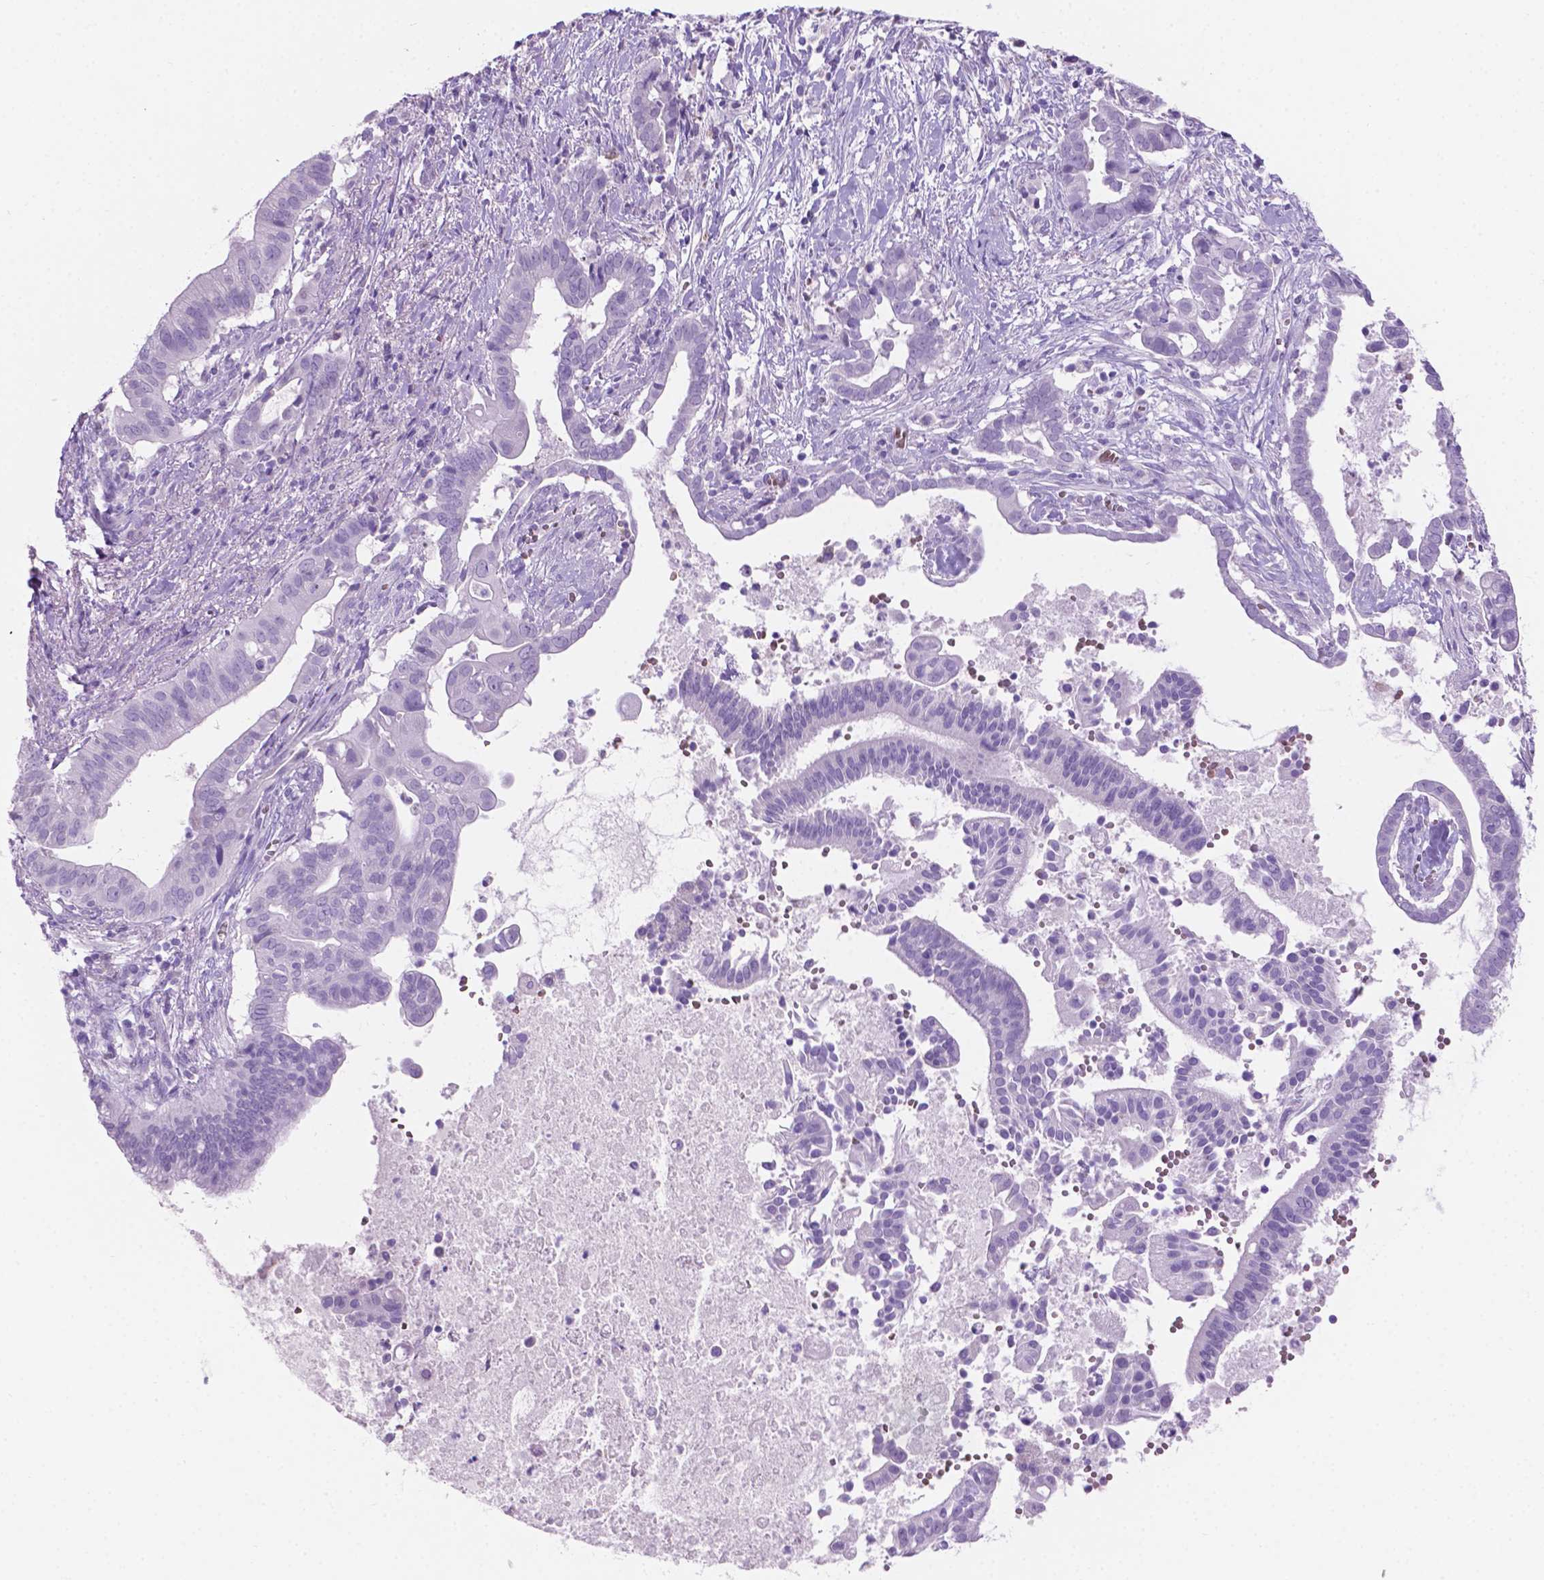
{"staining": {"intensity": "negative", "quantity": "none", "location": "none"}, "tissue": "pancreatic cancer", "cell_type": "Tumor cells", "image_type": "cancer", "snomed": [{"axis": "morphology", "description": "Adenocarcinoma, NOS"}, {"axis": "topography", "description": "Pancreas"}], "caption": "Immunohistochemistry photomicrograph of pancreatic cancer stained for a protein (brown), which demonstrates no expression in tumor cells.", "gene": "GRIN2B", "patient": {"sex": "male", "age": 61}}